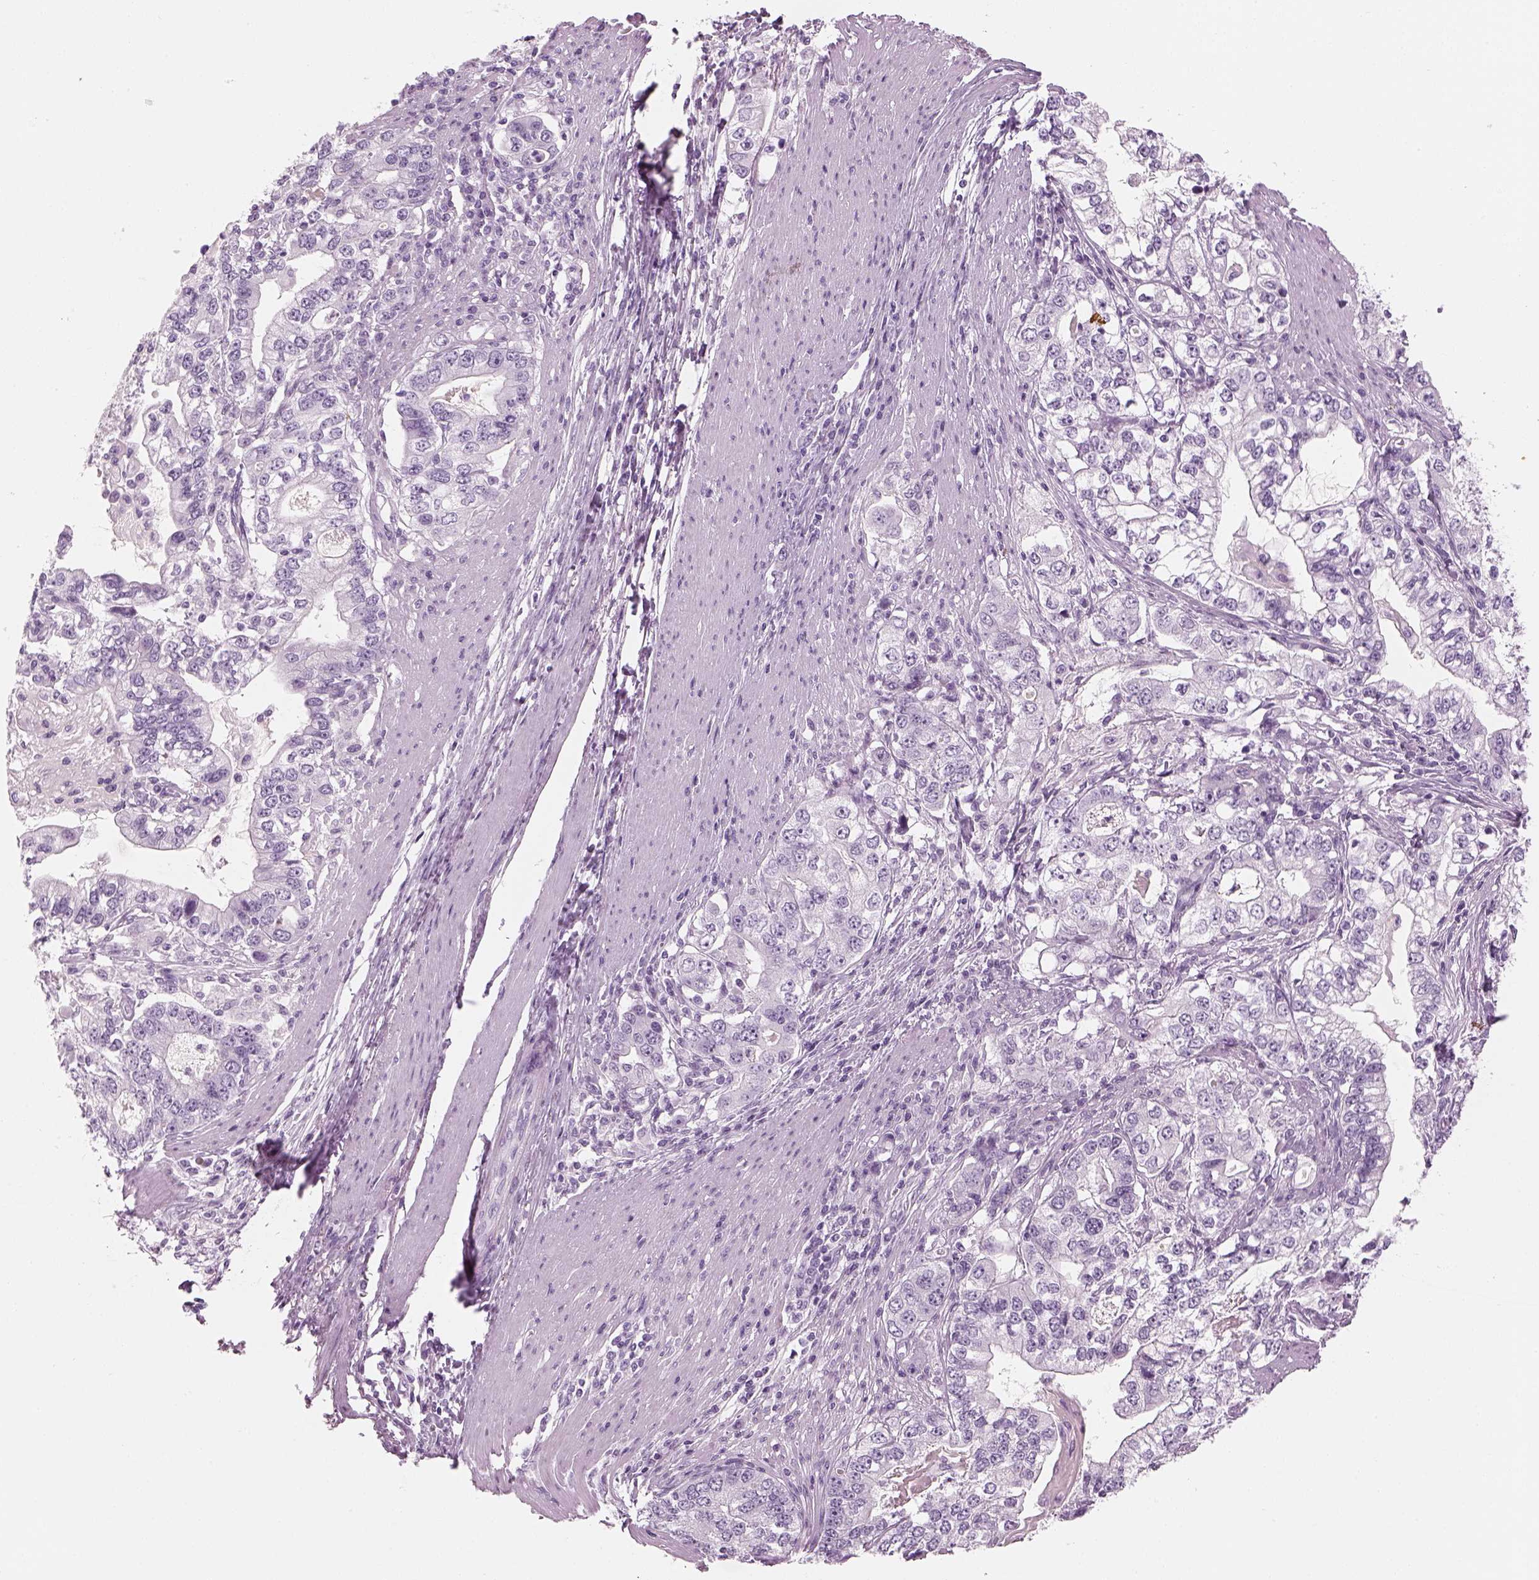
{"staining": {"intensity": "negative", "quantity": "none", "location": "none"}, "tissue": "stomach cancer", "cell_type": "Tumor cells", "image_type": "cancer", "snomed": [{"axis": "morphology", "description": "Adenocarcinoma, NOS"}, {"axis": "topography", "description": "Stomach, lower"}], "caption": "A histopathology image of human stomach cancer (adenocarcinoma) is negative for staining in tumor cells. (DAB IHC, high magnification).", "gene": "SAG", "patient": {"sex": "female", "age": 72}}